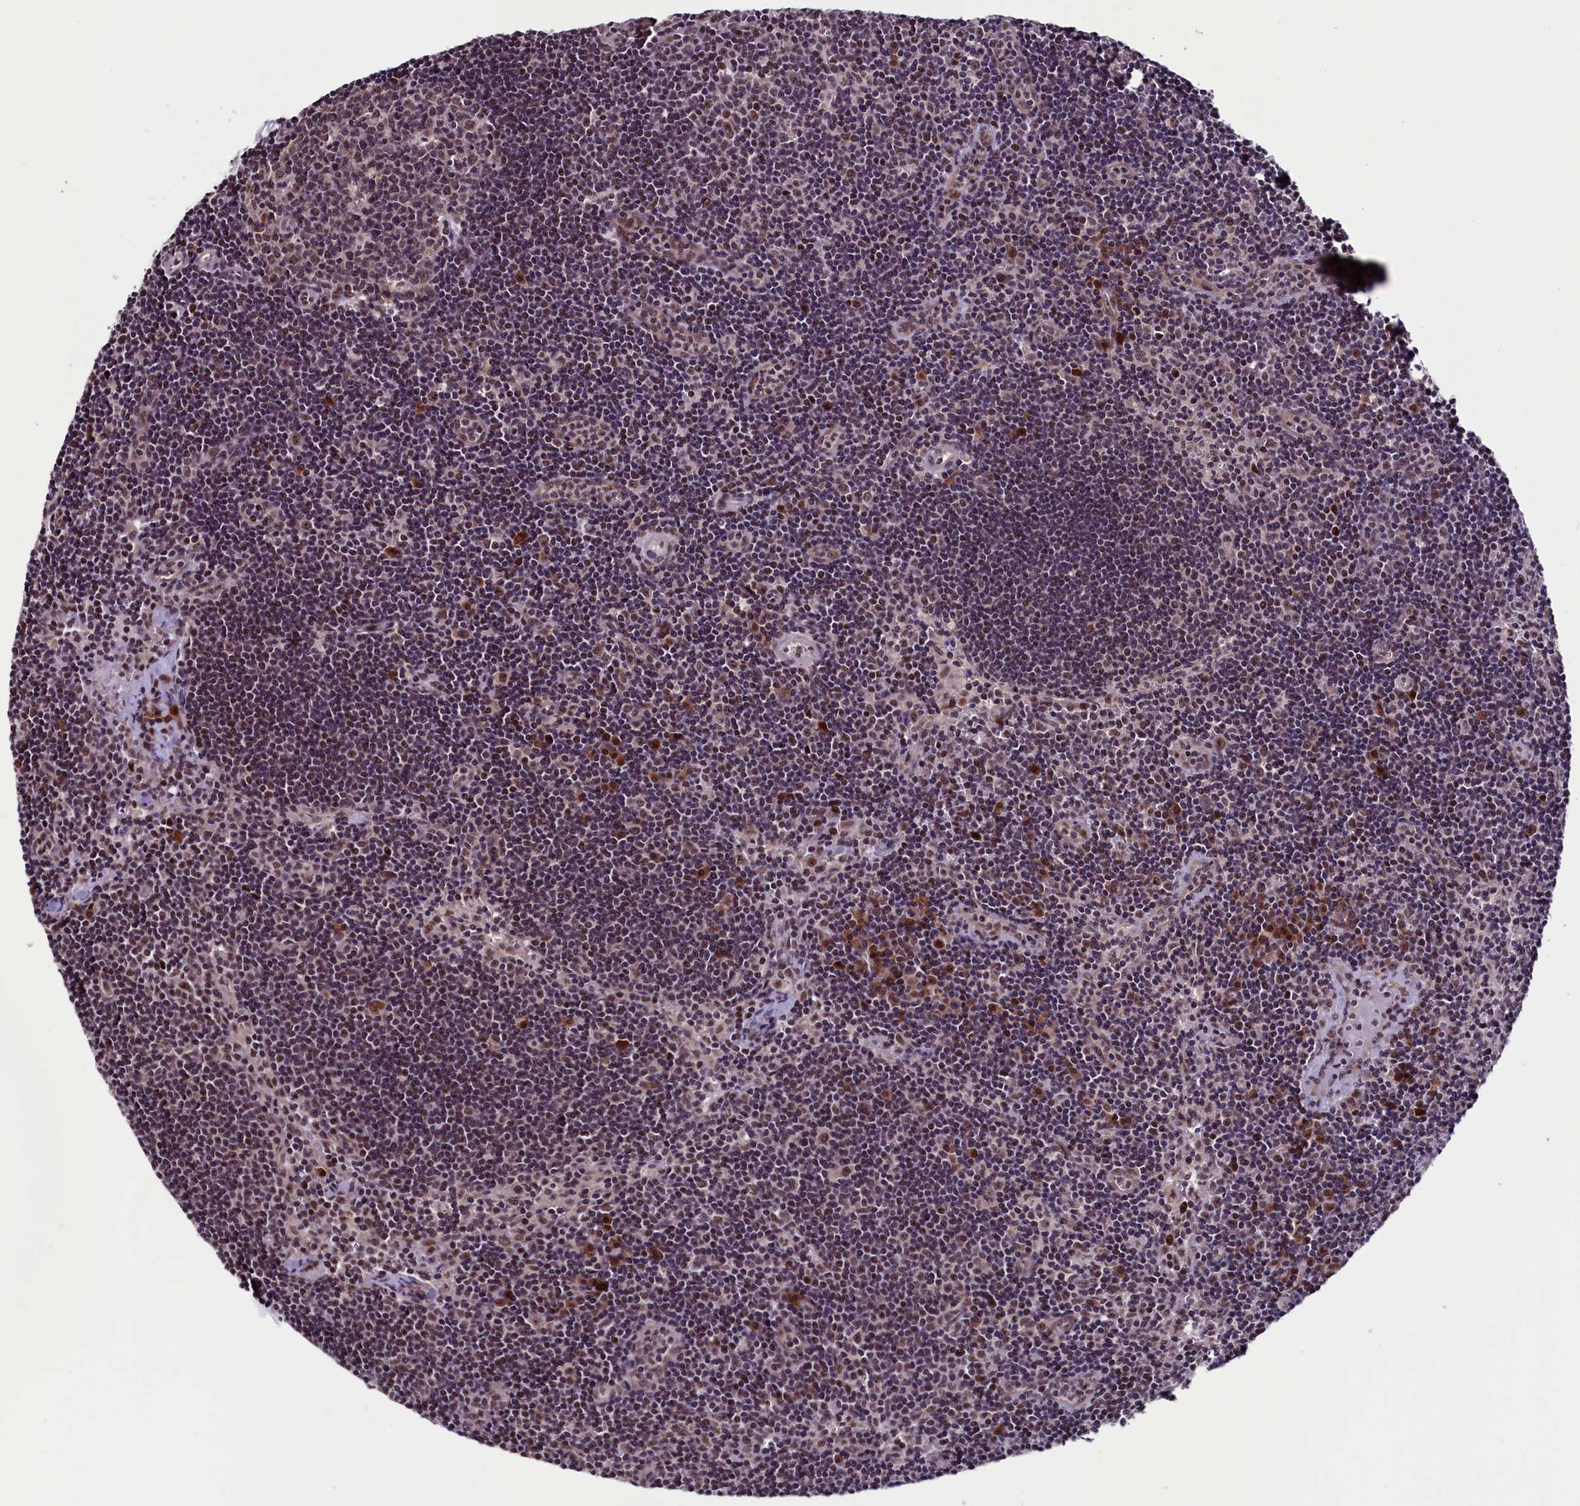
{"staining": {"intensity": "moderate", "quantity": "25%-75%", "location": "nuclear"}, "tissue": "lymph node", "cell_type": "Germinal center cells", "image_type": "normal", "snomed": [{"axis": "morphology", "description": "Normal tissue, NOS"}, {"axis": "topography", "description": "Lymph node"}], "caption": "A brown stain shows moderate nuclear staining of a protein in germinal center cells of benign human lymph node. The staining was performed using DAB (3,3'-diaminobenzidine), with brown indicating positive protein expression. Nuclei are stained blue with hematoxylin.", "gene": "RNMT", "patient": {"sex": "female", "age": 32}}